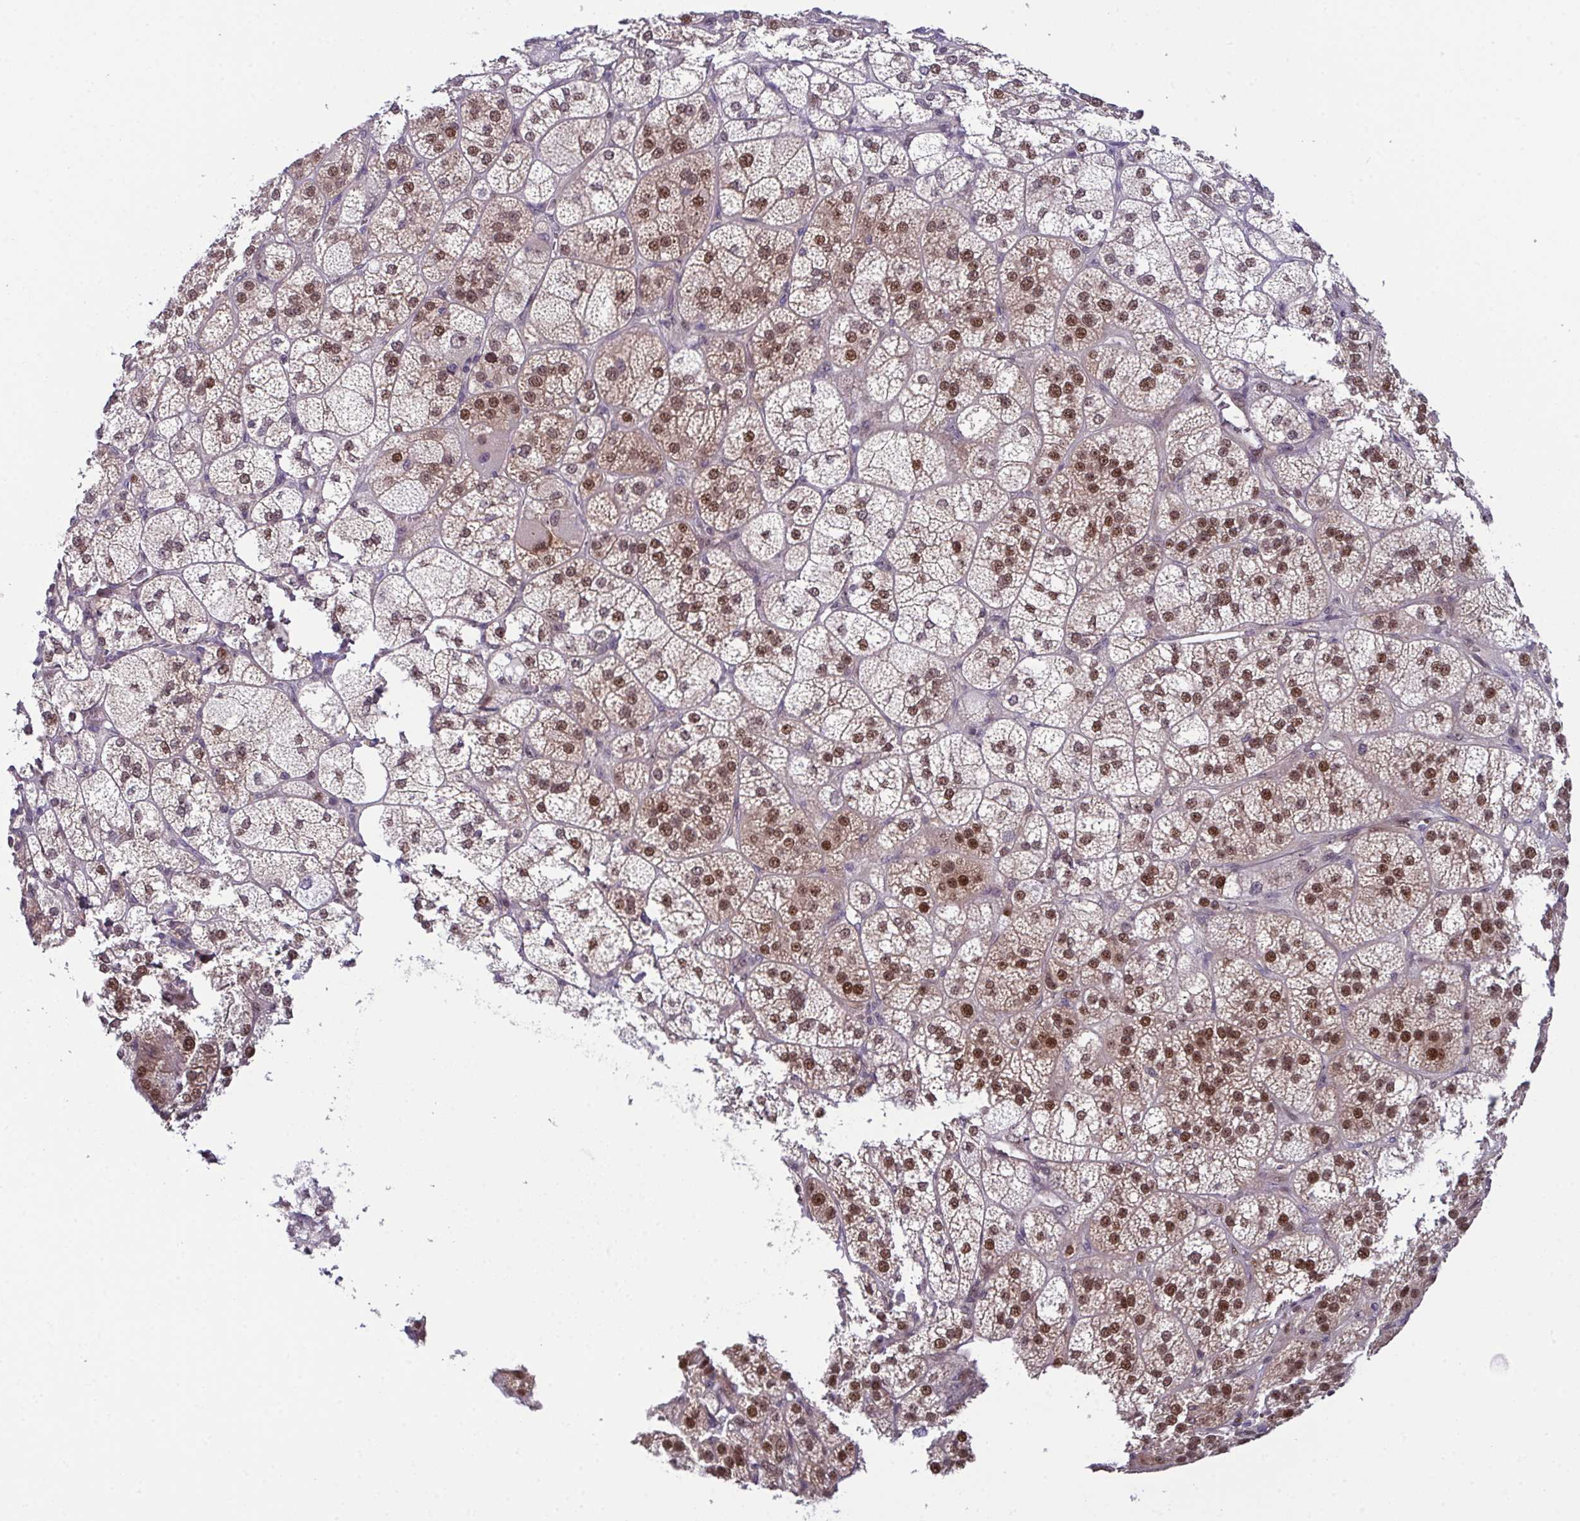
{"staining": {"intensity": "strong", "quantity": ">75%", "location": "cytoplasmic/membranous,nuclear"}, "tissue": "adrenal gland", "cell_type": "Glandular cells", "image_type": "normal", "snomed": [{"axis": "morphology", "description": "Normal tissue, NOS"}, {"axis": "topography", "description": "Adrenal gland"}], "caption": "Immunohistochemical staining of unremarkable adrenal gland displays high levels of strong cytoplasmic/membranous,nuclear positivity in approximately >75% of glandular cells.", "gene": "DNAJB1", "patient": {"sex": "female", "age": 60}}